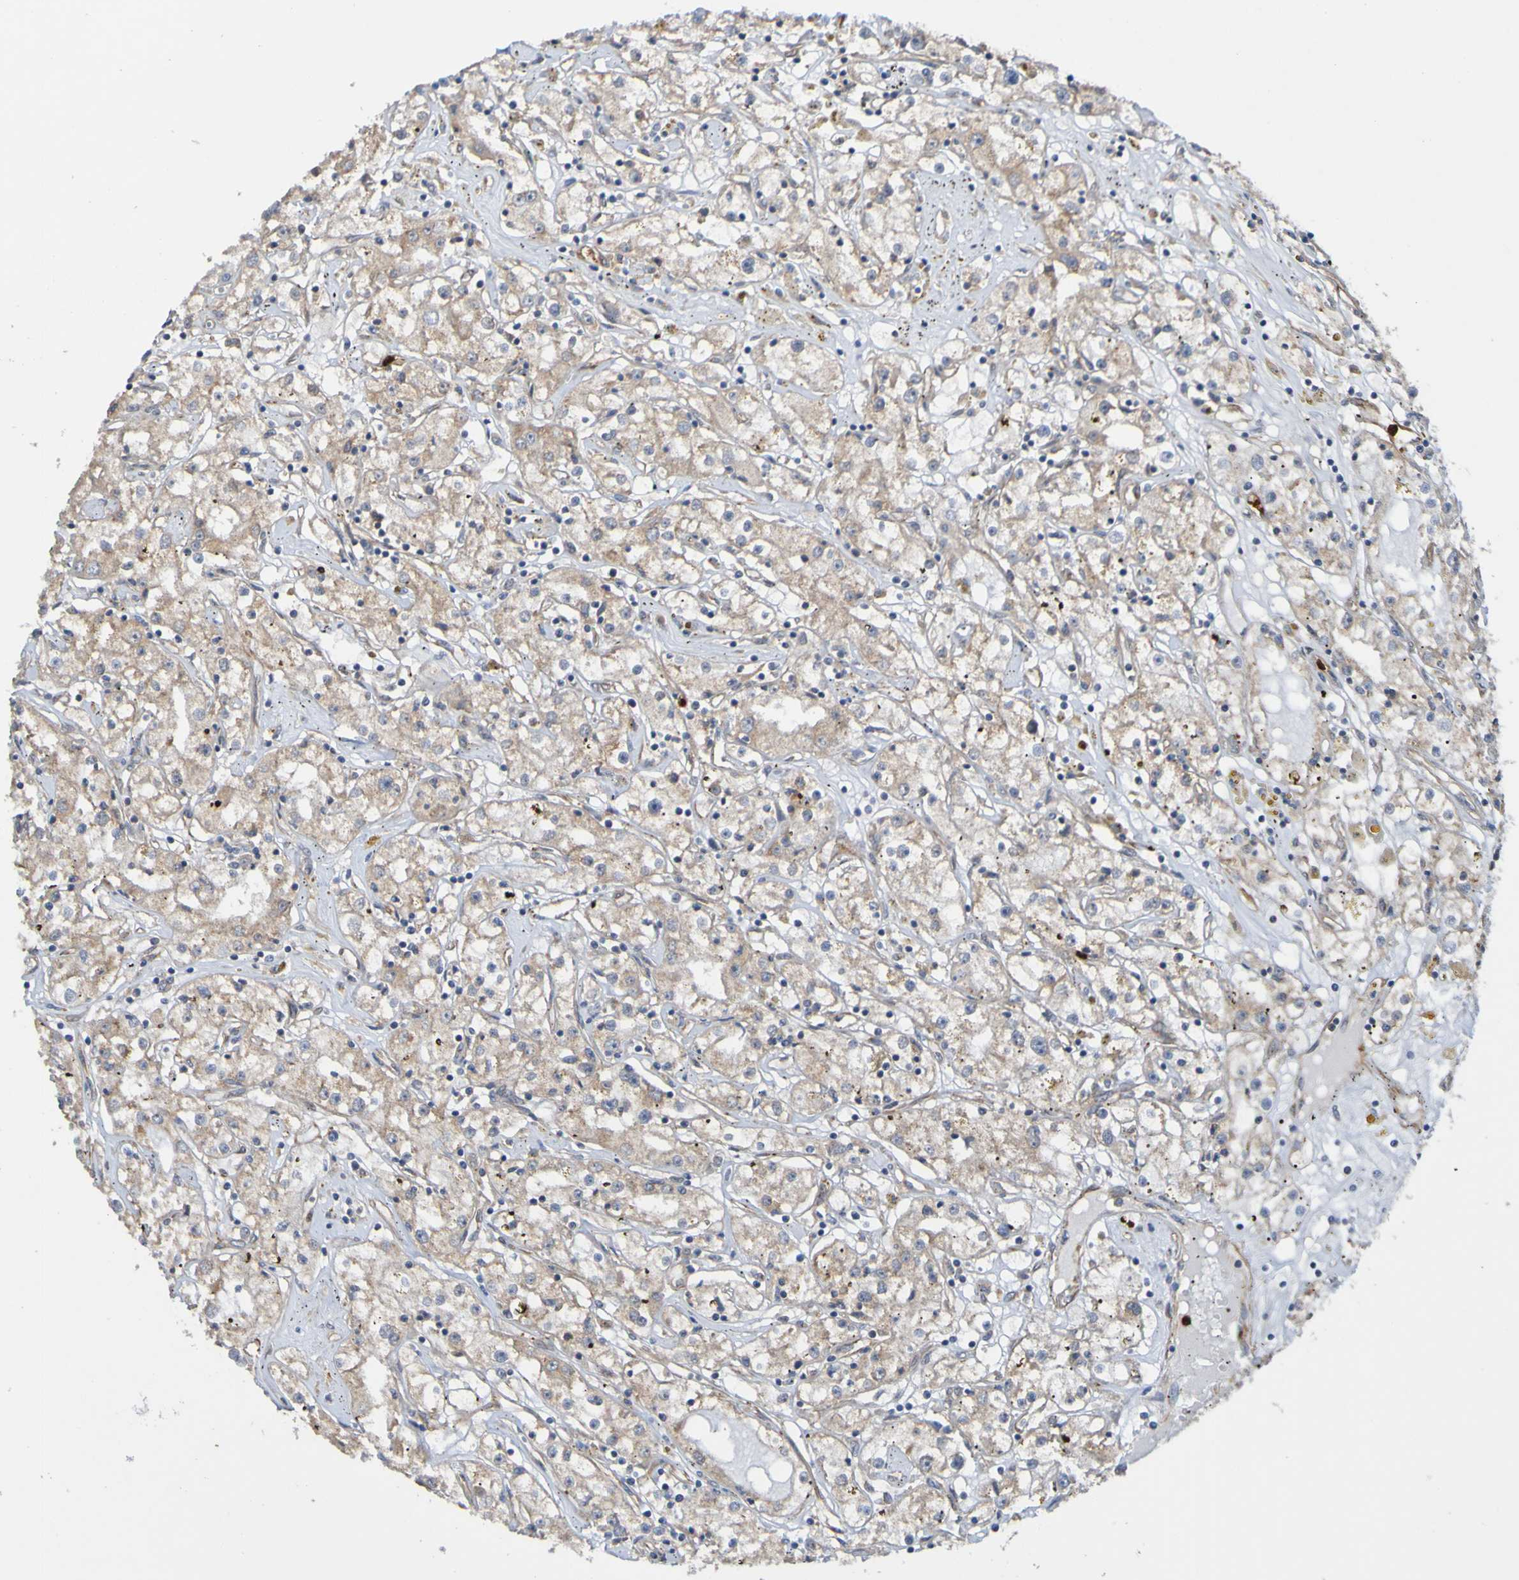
{"staining": {"intensity": "weak", "quantity": "25%-75%", "location": "cytoplasmic/membranous"}, "tissue": "renal cancer", "cell_type": "Tumor cells", "image_type": "cancer", "snomed": [{"axis": "morphology", "description": "Adenocarcinoma, NOS"}, {"axis": "topography", "description": "Kidney"}], "caption": "Approximately 25%-75% of tumor cells in adenocarcinoma (renal) show weak cytoplasmic/membranous protein expression as visualized by brown immunohistochemical staining.", "gene": "ST8SIA6", "patient": {"sex": "male", "age": 56}}